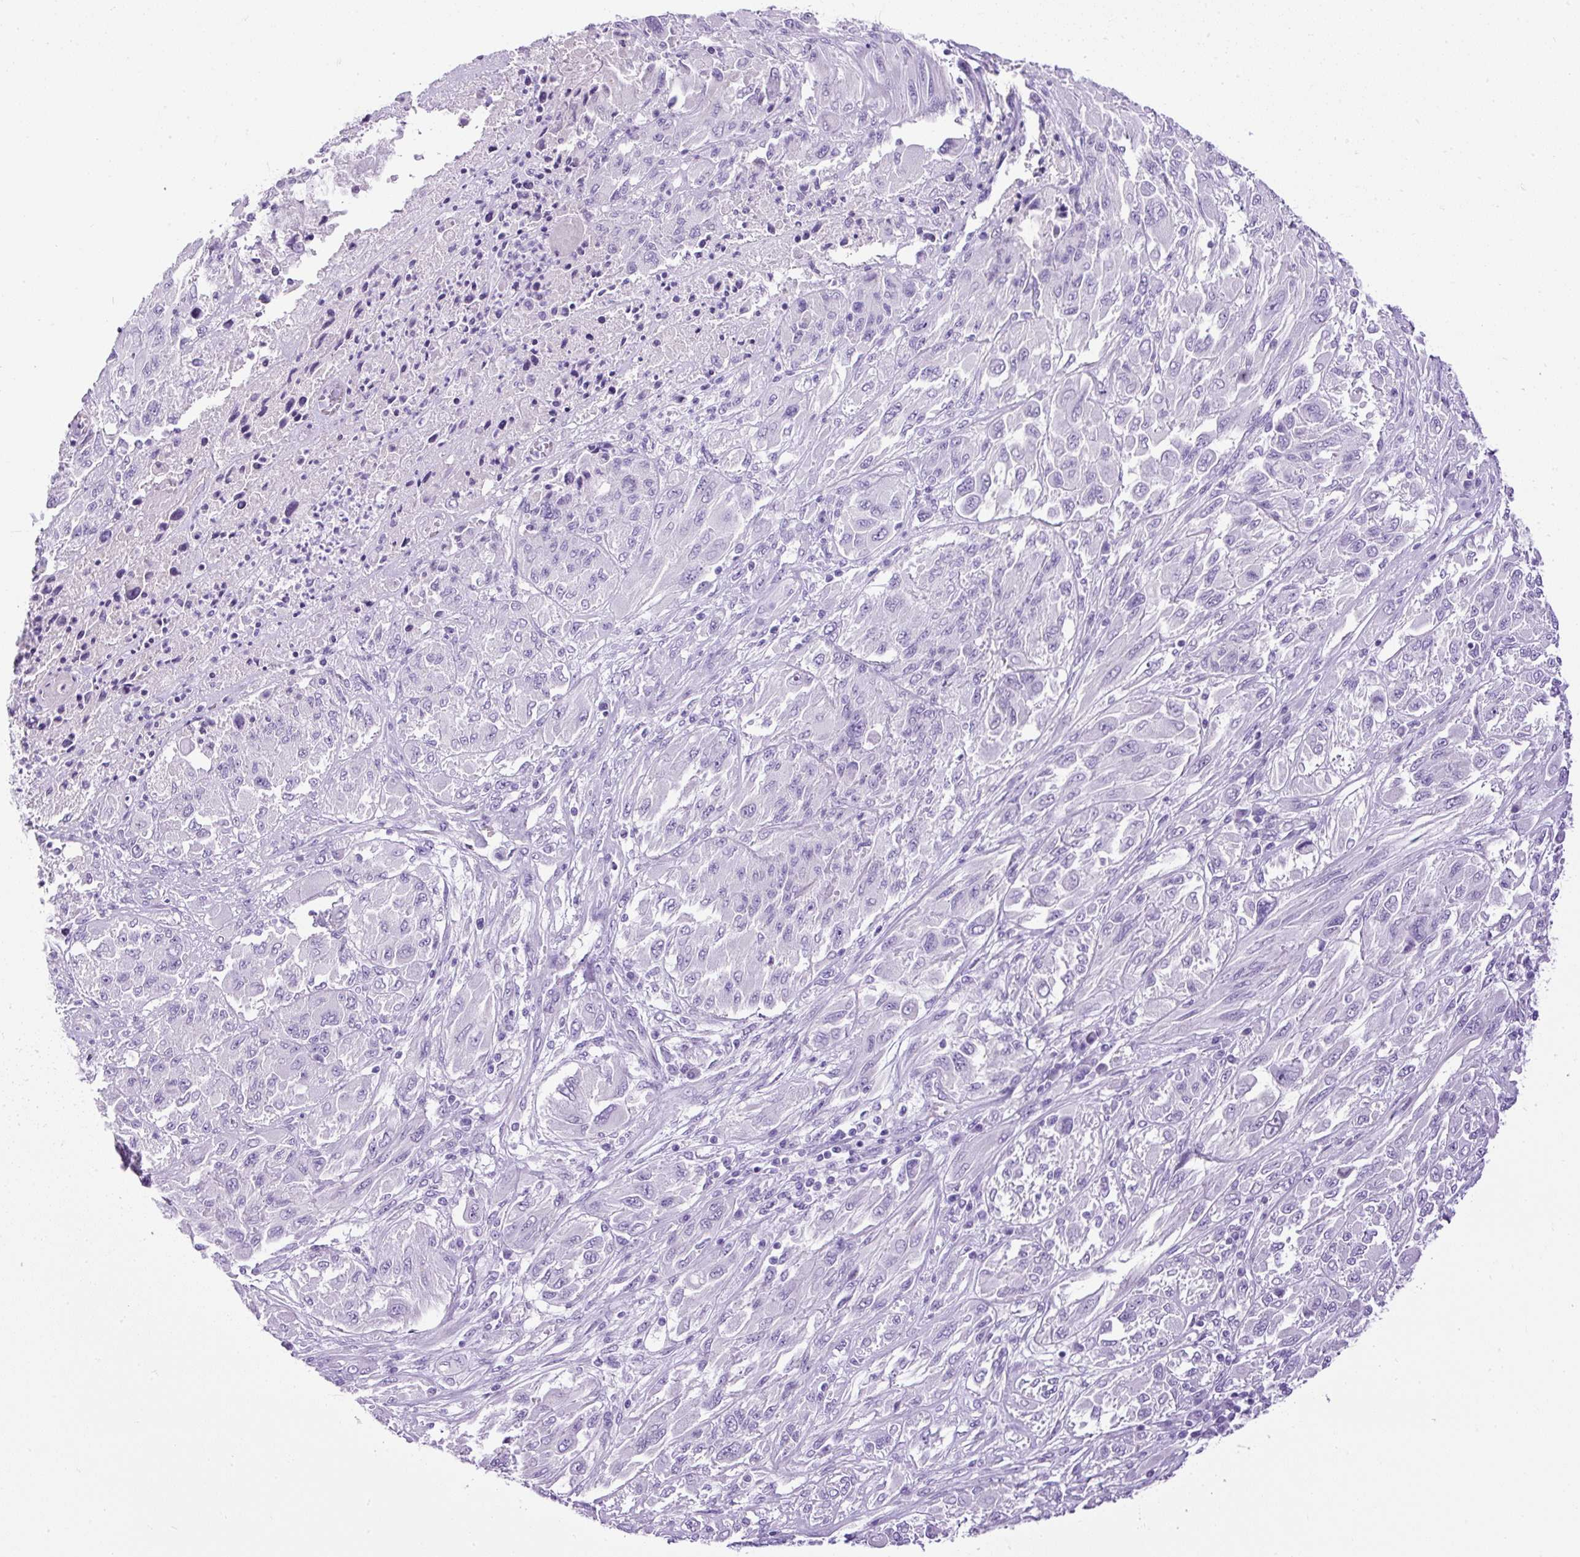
{"staining": {"intensity": "negative", "quantity": "none", "location": "none"}, "tissue": "melanoma", "cell_type": "Tumor cells", "image_type": "cancer", "snomed": [{"axis": "morphology", "description": "Malignant melanoma, NOS"}, {"axis": "topography", "description": "Skin"}], "caption": "Tumor cells show no significant expression in malignant melanoma.", "gene": "PDIA2", "patient": {"sex": "female", "age": 91}}